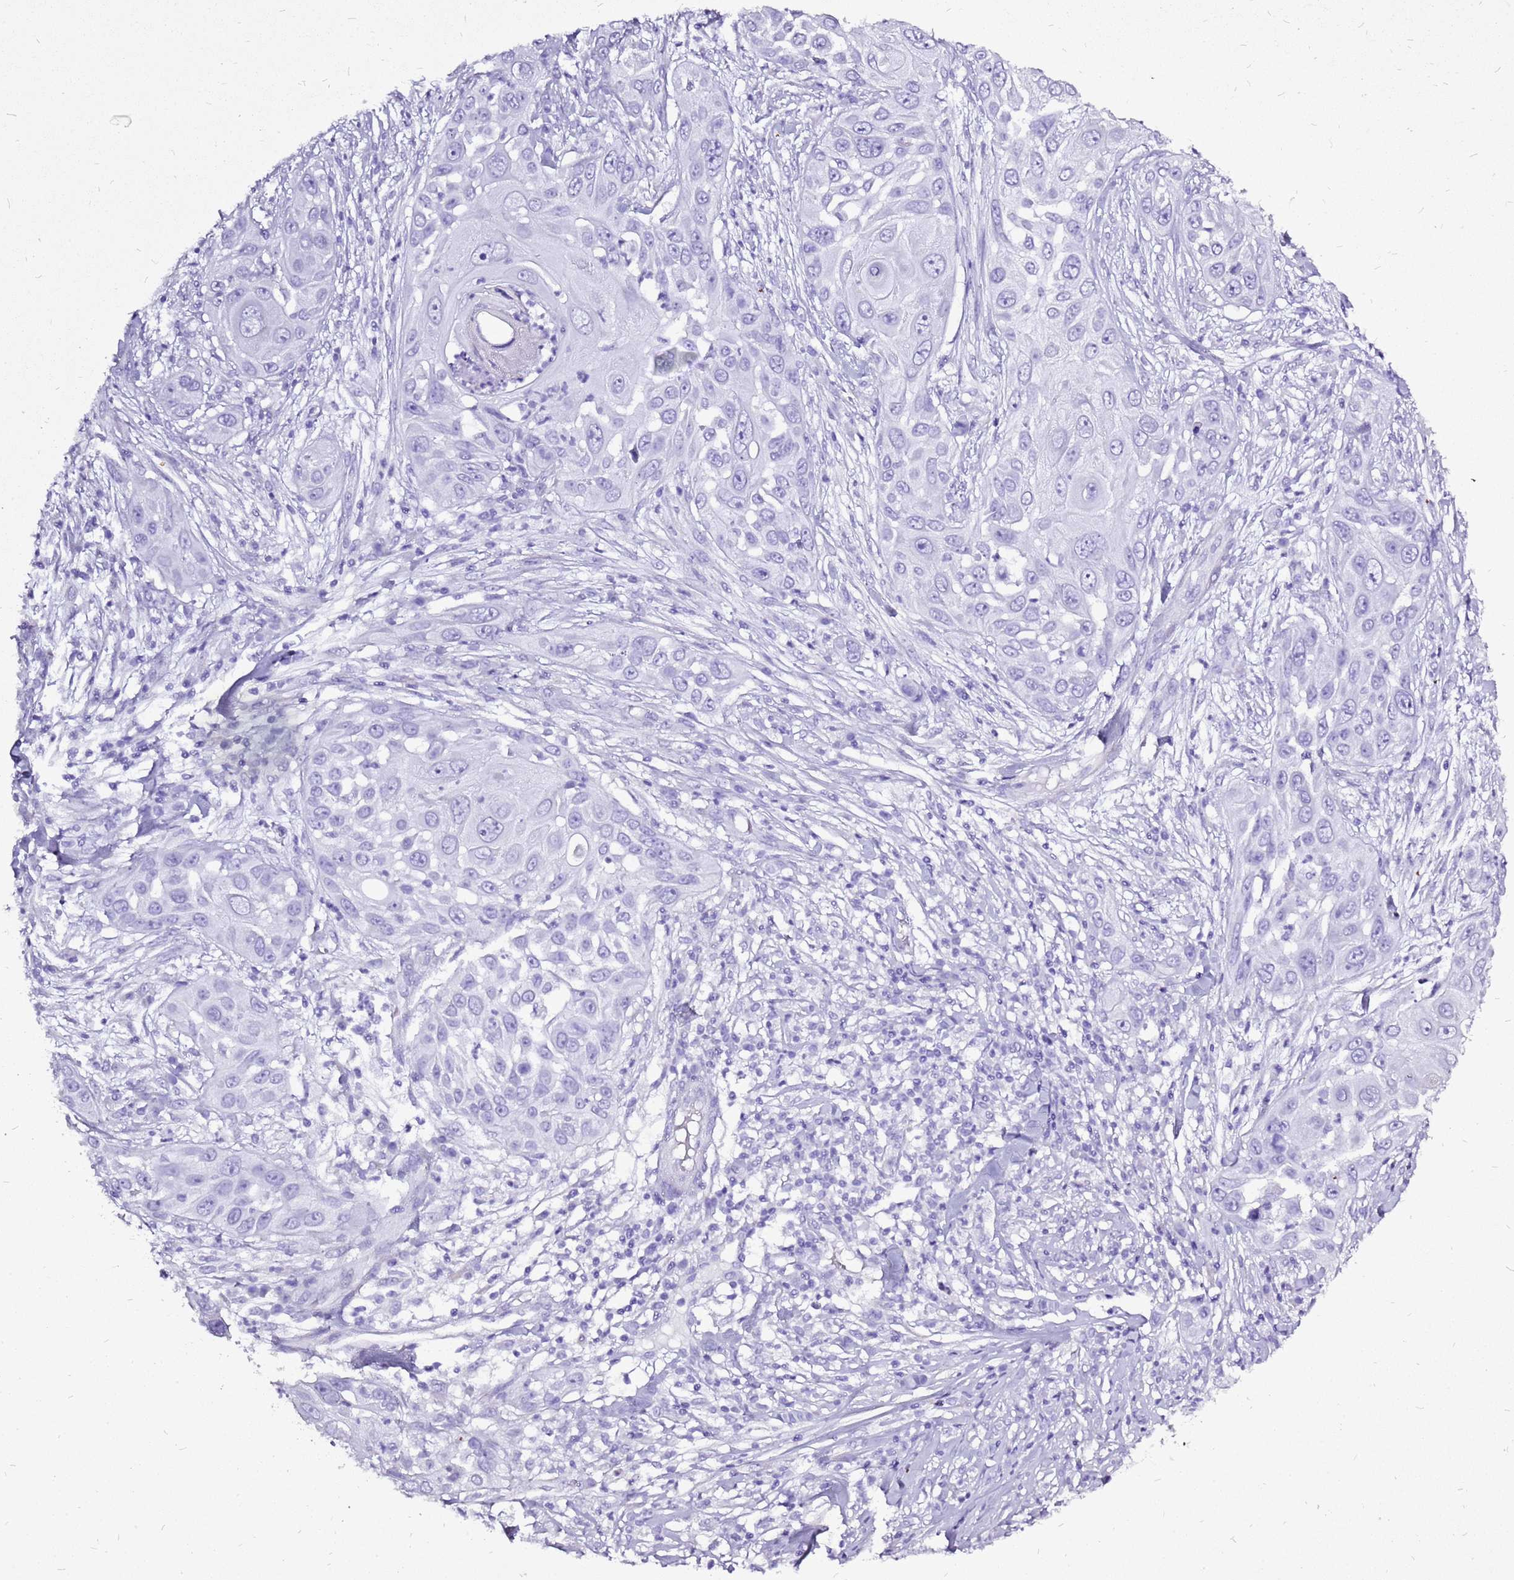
{"staining": {"intensity": "negative", "quantity": "none", "location": "none"}, "tissue": "skin cancer", "cell_type": "Tumor cells", "image_type": "cancer", "snomed": [{"axis": "morphology", "description": "Squamous cell carcinoma, NOS"}, {"axis": "topography", "description": "Skin"}], "caption": "This is an immunohistochemistry (IHC) photomicrograph of squamous cell carcinoma (skin). There is no positivity in tumor cells.", "gene": "ACSS3", "patient": {"sex": "female", "age": 44}}